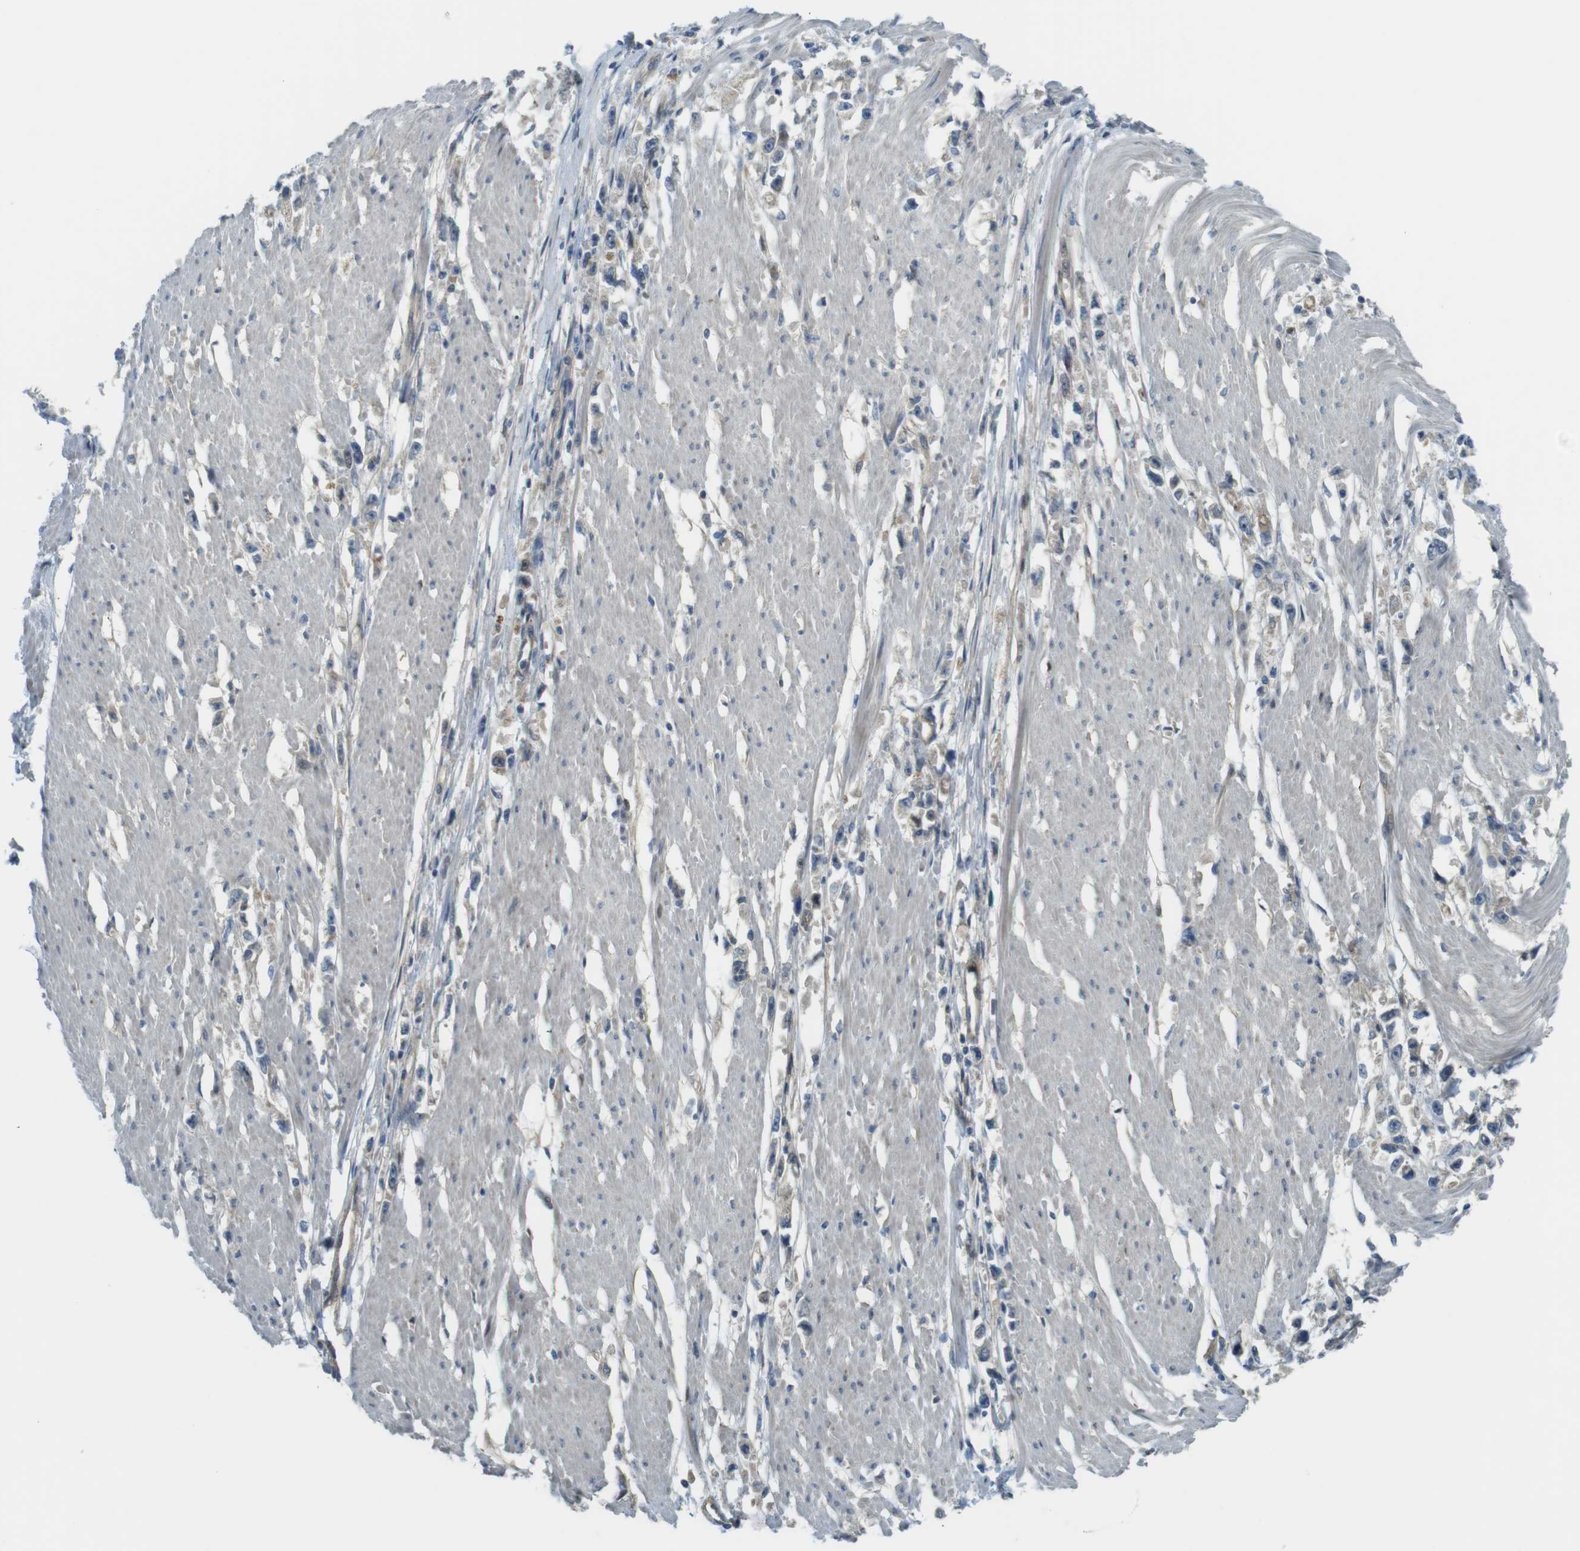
{"staining": {"intensity": "negative", "quantity": "none", "location": "none"}, "tissue": "stomach cancer", "cell_type": "Tumor cells", "image_type": "cancer", "snomed": [{"axis": "morphology", "description": "Adenocarcinoma, NOS"}, {"axis": "topography", "description": "Stomach"}], "caption": "A histopathology image of stomach cancer stained for a protein demonstrates no brown staining in tumor cells.", "gene": "ABHD15", "patient": {"sex": "female", "age": 59}}